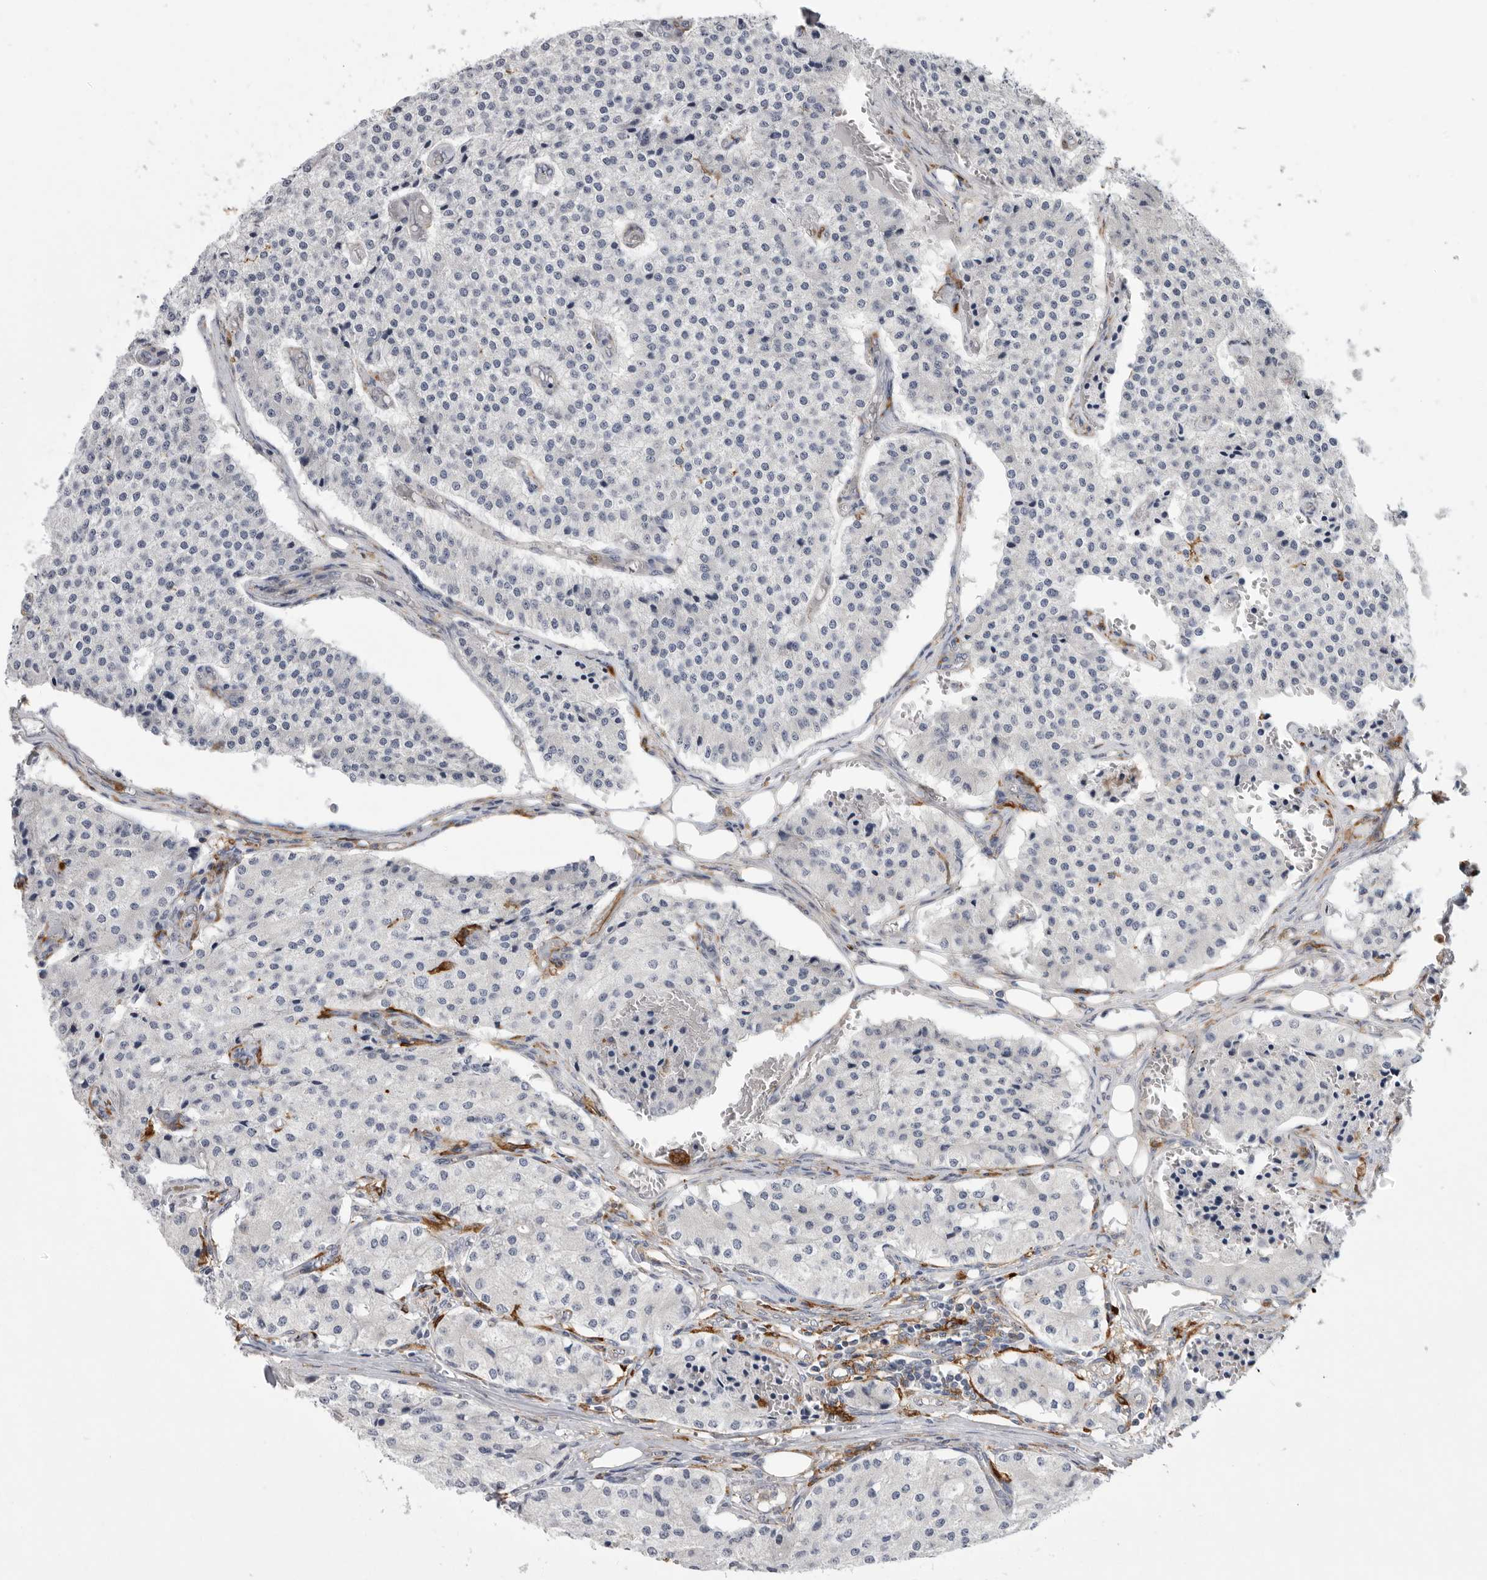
{"staining": {"intensity": "negative", "quantity": "none", "location": "none"}, "tissue": "carcinoid", "cell_type": "Tumor cells", "image_type": "cancer", "snomed": [{"axis": "morphology", "description": "Carcinoid, malignant, NOS"}, {"axis": "topography", "description": "Colon"}], "caption": "Protein analysis of carcinoid (malignant) displays no significant positivity in tumor cells. (IHC, brightfield microscopy, high magnification).", "gene": "SIGLEC10", "patient": {"sex": "female", "age": 52}}